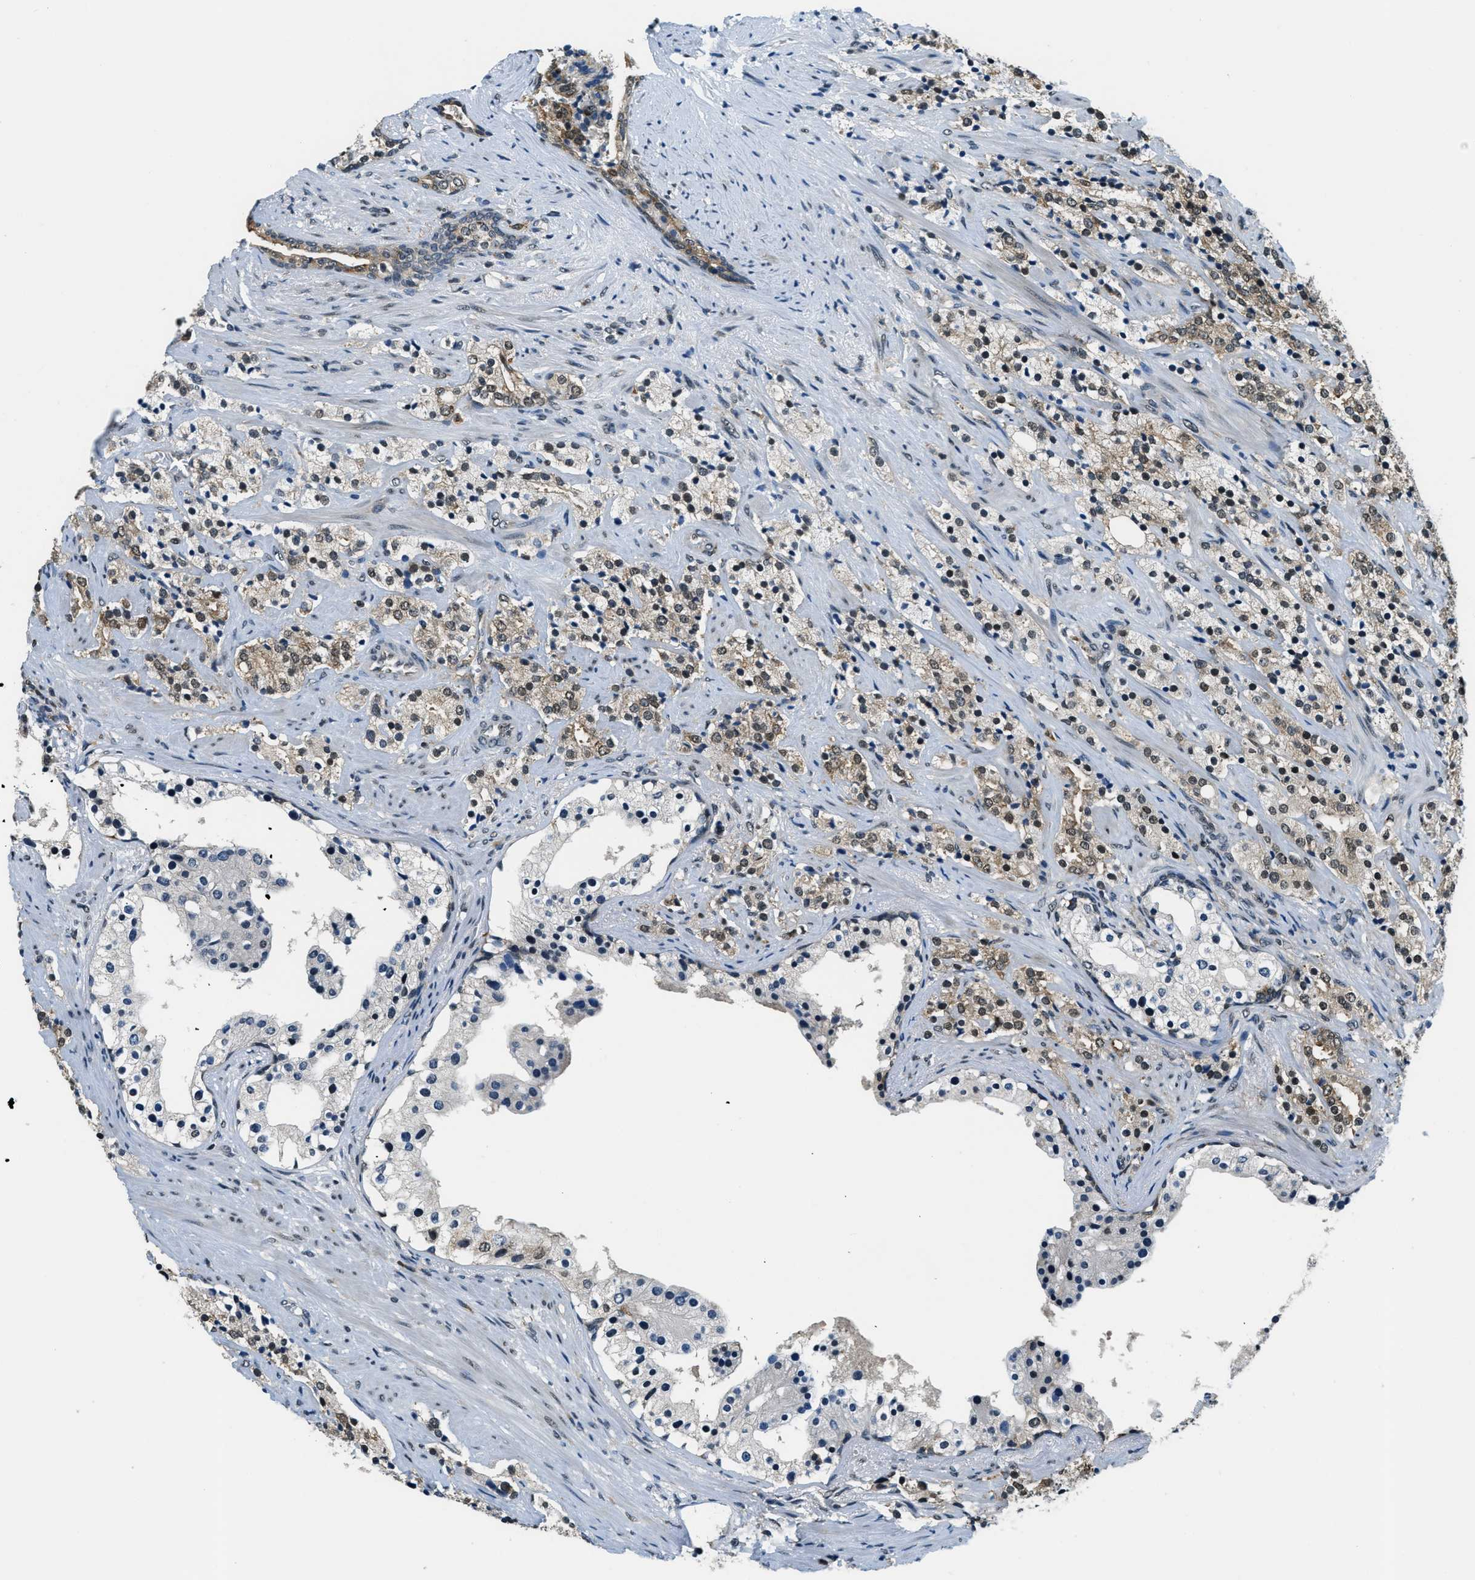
{"staining": {"intensity": "moderate", "quantity": ">75%", "location": "cytoplasmic/membranous"}, "tissue": "prostate cancer", "cell_type": "Tumor cells", "image_type": "cancer", "snomed": [{"axis": "morphology", "description": "Adenocarcinoma, High grade"}, {"axis": "topography", "description": "Prostate"}], "caption": "Tumor cells display medium levels of moderate cytoplasmic/membranous expression in about >75% of cells in prostate cancer (adenocarcinoma (high-grade)).", "gene": "RAB11FIP1", "patient": {"sex": "male", "age": 71}}